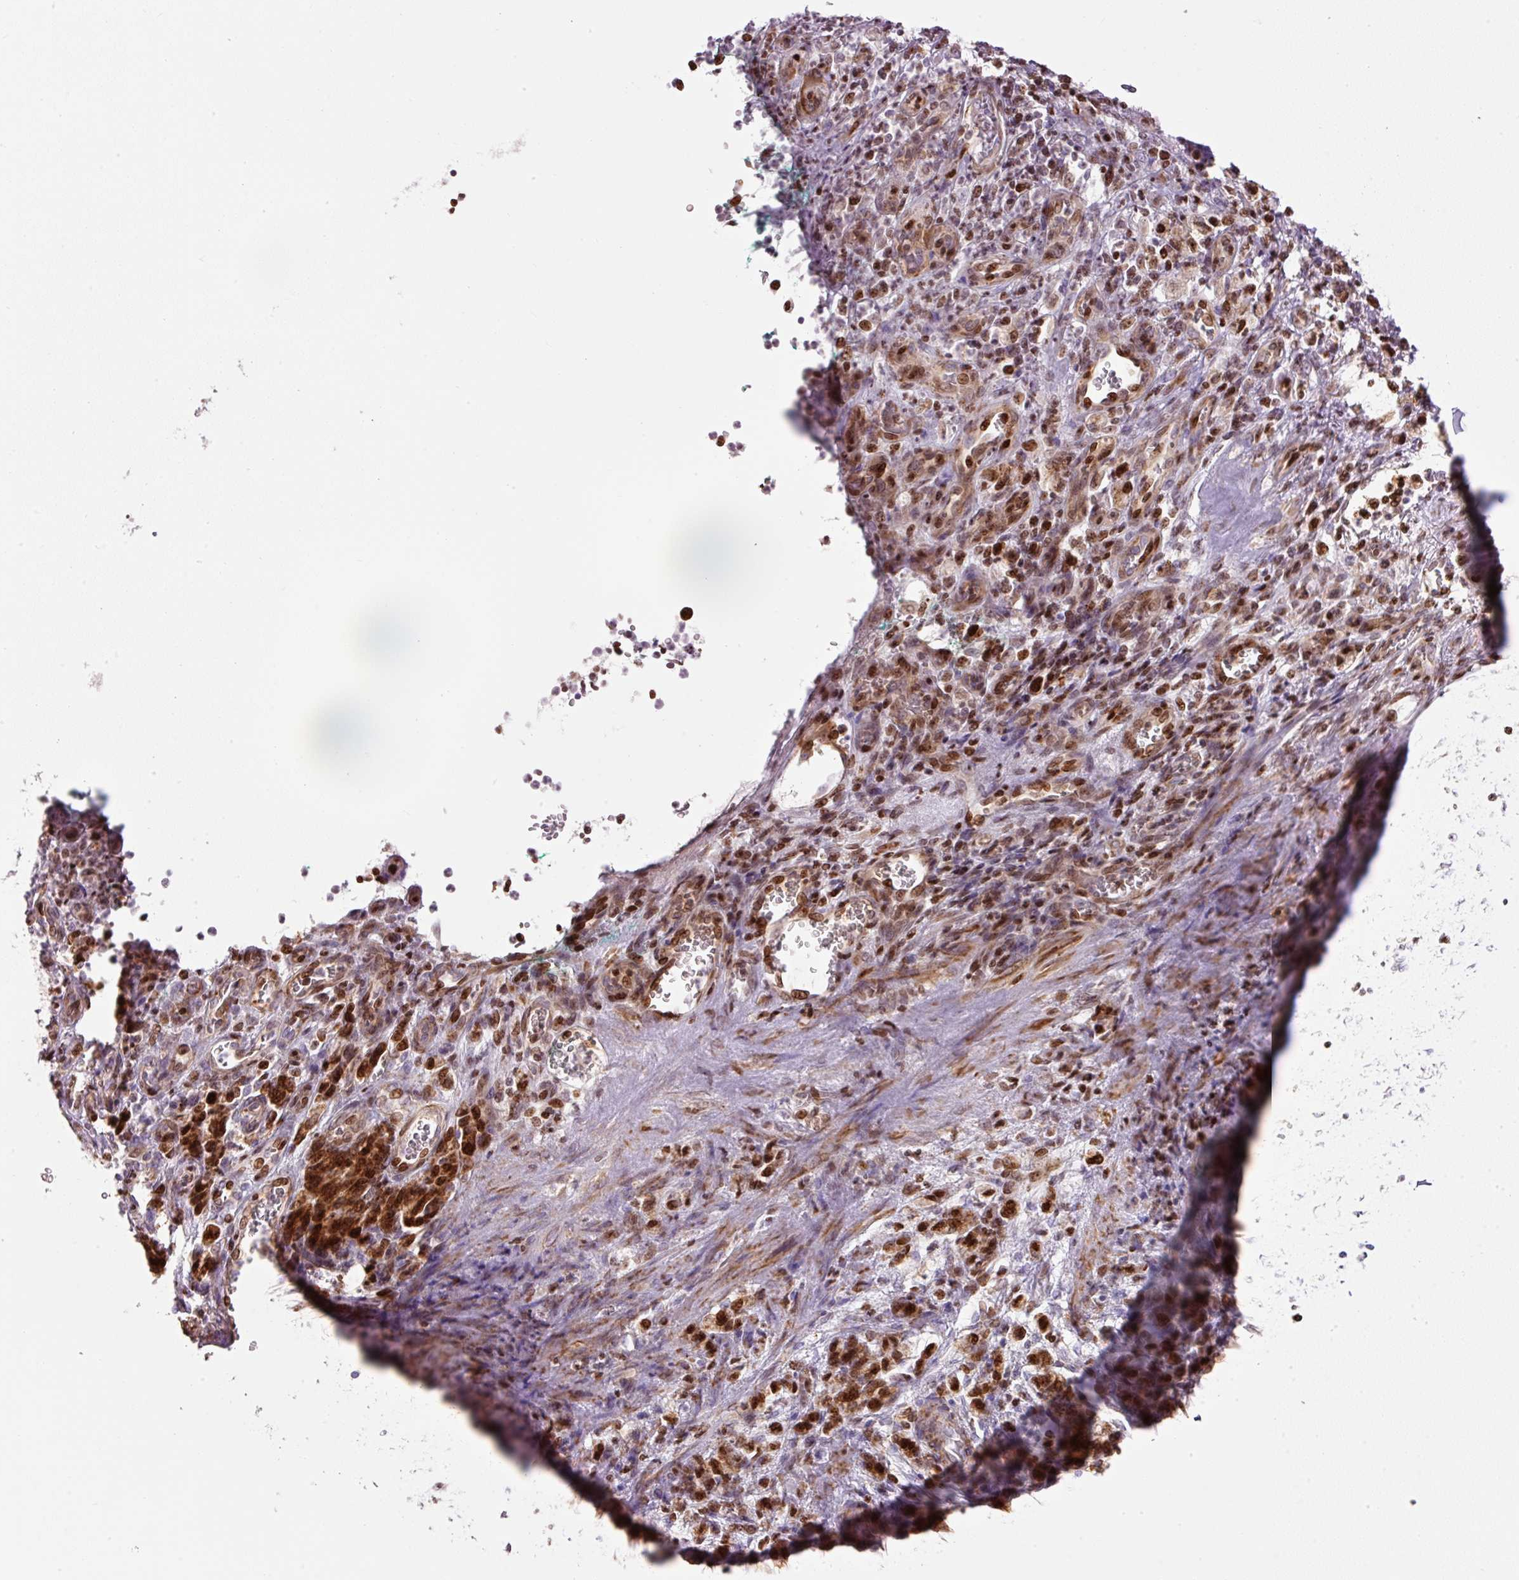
{"staining": {"intensity": "strong", "quantity": ">75%", "location": "cytoplasmic/membranous,nuclear"}, "tissue": "stomach cancer", "cell_type": "Tumor cells", "image_type": "cancer", "snomed": [{"axis": "morphology", "description": "Adenocarcinoma, NOS"}, {"axis": "topography", "description": "Stomach"}], "caption": "Protein staining of stomach adenocarcinoma tissue demonstrates strong cytoplasmic/membranous and nuclear positivity in about >75% of tumor cells.", "gene": "TMEM8B", "patient": {"sex": "male", "age": 77}}